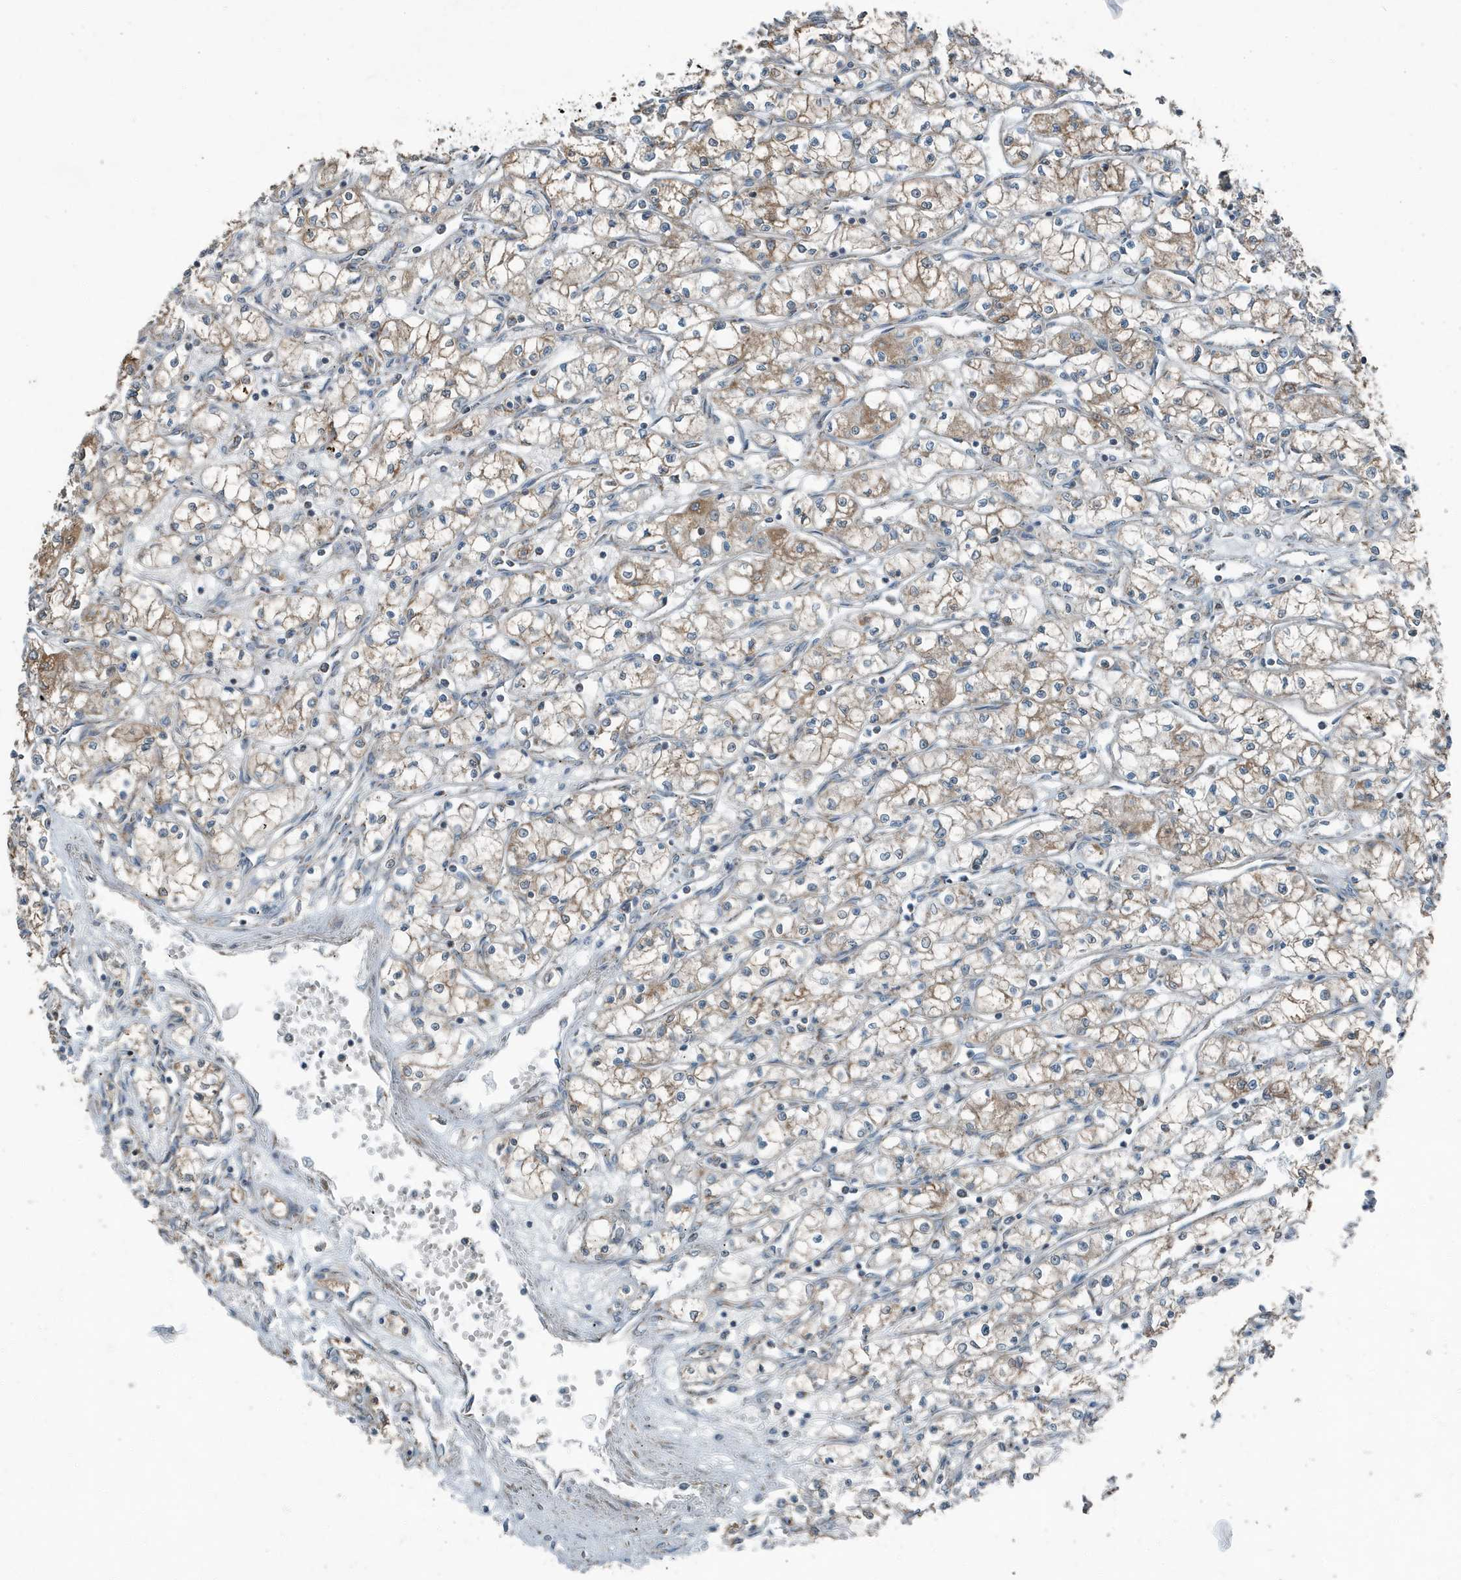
{"staining": {"intensity": "weak", "quantity": ">75%", "location": "cytoplasmic/membranous"}, "tissue": "renal cancer", "cell_type": "Tumor cells", "image_type": "cancer", "snomed": [{"axis": "morphology", "description": "Adenocarcinoma, NOS"}, {"axis": "topography", "description": "Kidney"}], "caption": "Protein expression analysis of human renal adenocarcinoma reveals weak cytoplasmic/membranous positivity in approximately >75% of tumor cells. The staining was performed using DAB to visualize the protein expression in brown, while the nuclei were stained in blue with hematoxylin (Magnification: 20x).", "gene": "MT-CYB", "patient": {"sex": "male", "age": 59}}